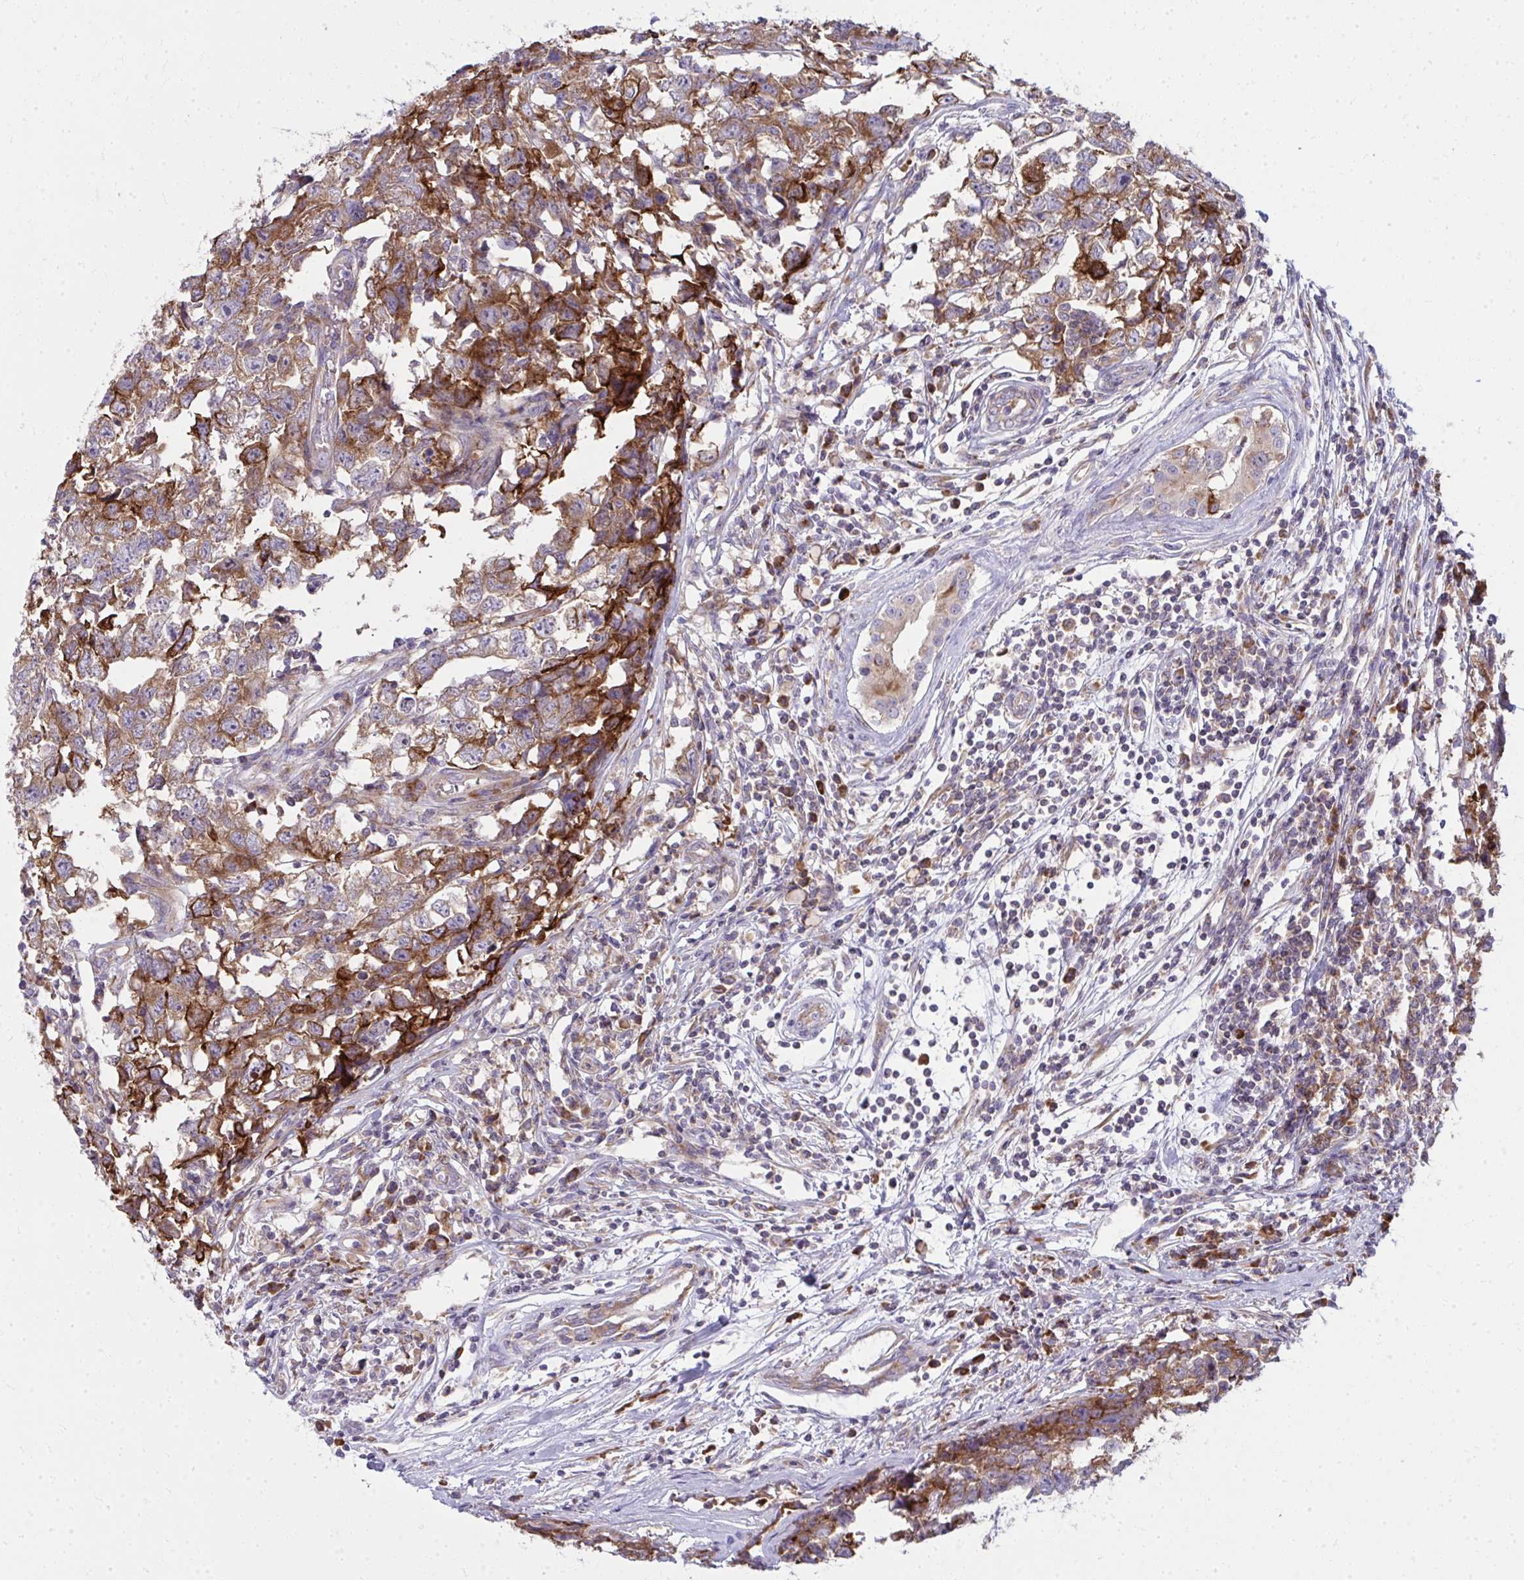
{"staining": {"intensity": "moderate", "quantity": ">75%", "location": "cytoplasmic/membranous"}, "tissue": "testis cancer", "cell_type": "Tumor cells", "image_type": "cancer", "snomed": [{"axis": "morphology", "description": "Carcinoma, Embryonal, NOS"}, {"axis": "topography", "description": "Testis"}], "caption": "Testis embryonal carcinoma stained with immunohistochemistry (IHC) shows moderate cytoplasmic/membranous positivity in approximately >75% of tumor cells.", "gene": "GFPT2", "patient": {"sex": "male", "age": 22}}